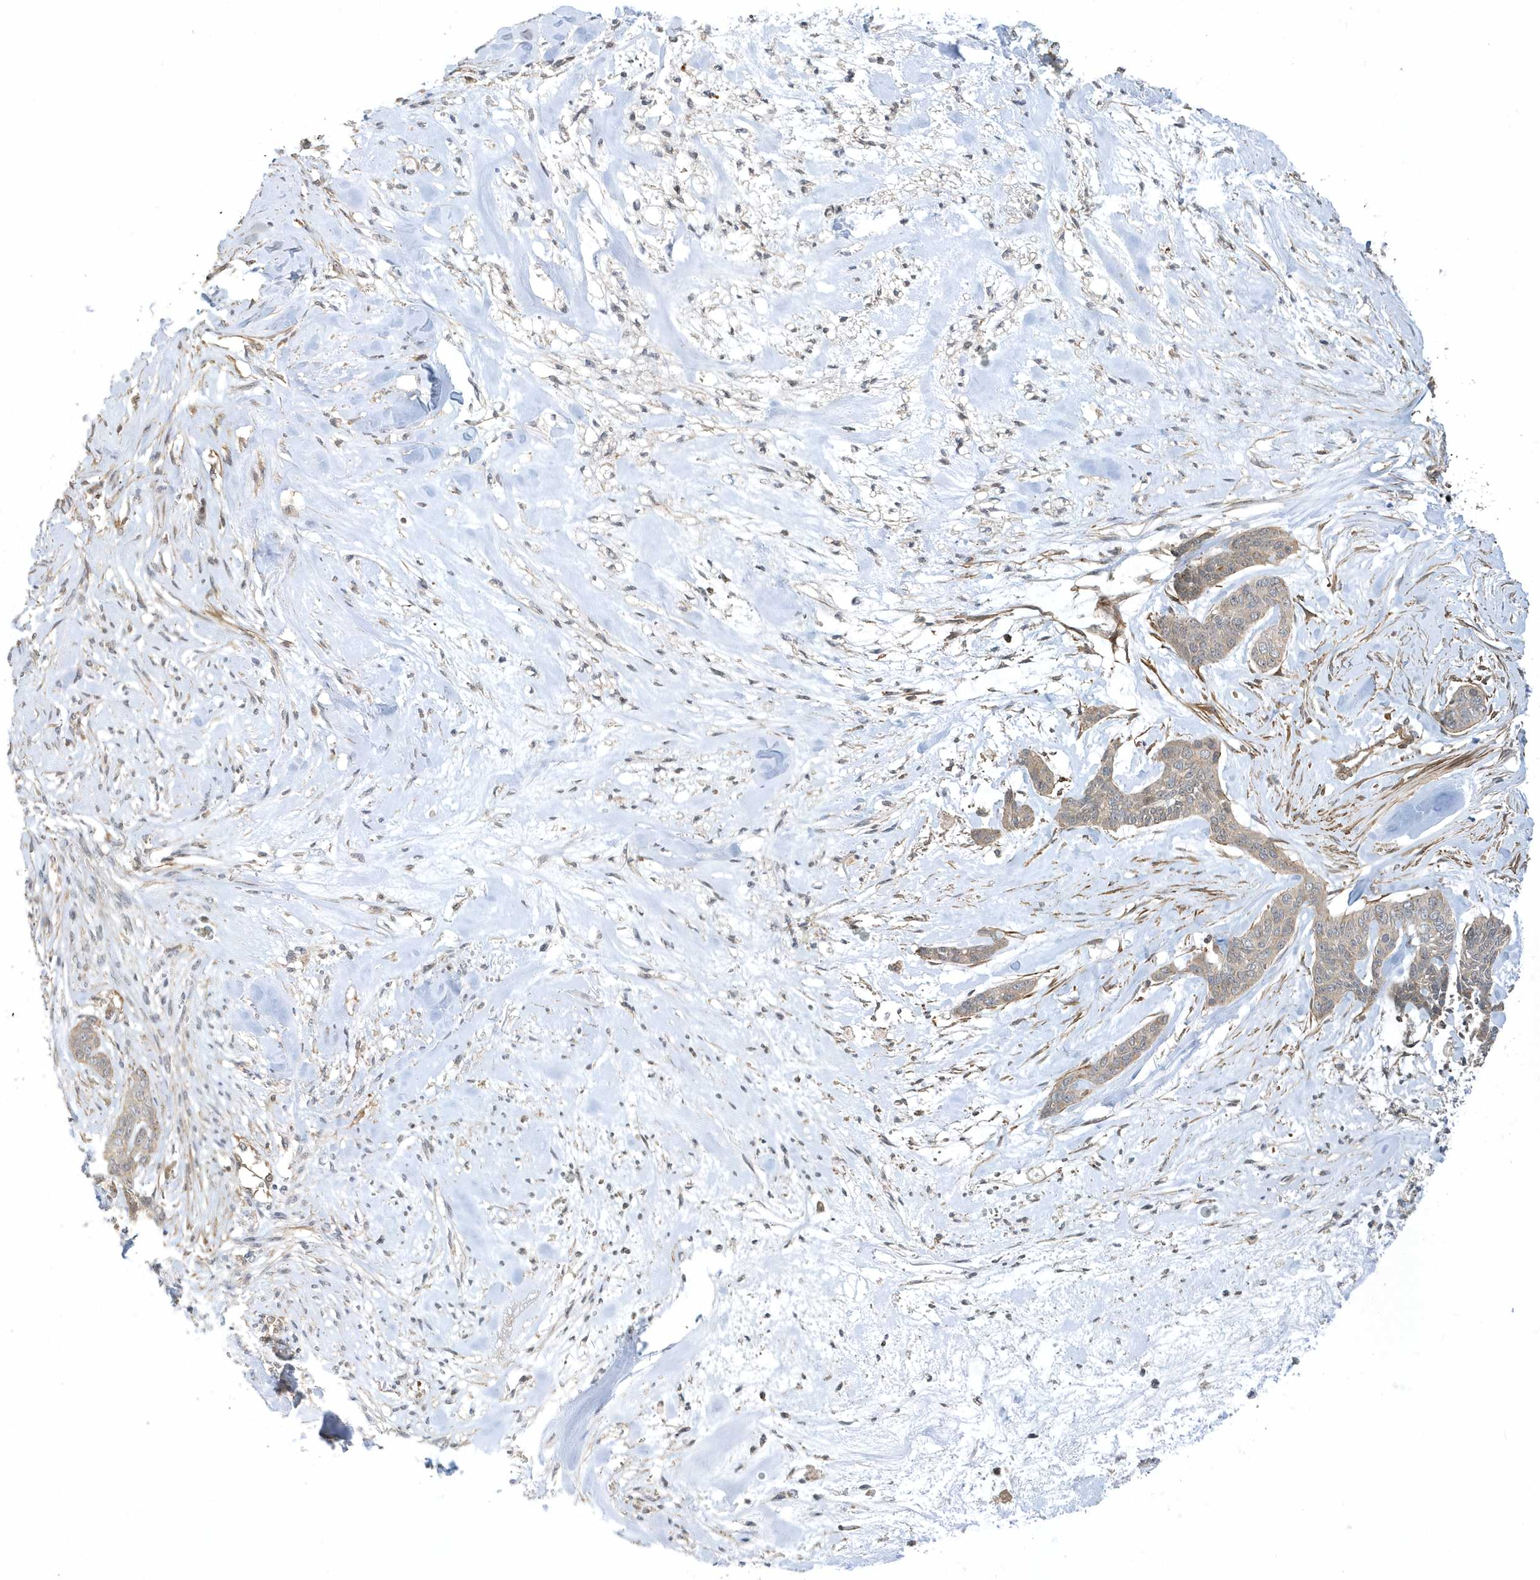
{"staining": {"intensity": "weak", "quantity": ">75%", "location": "cytoplasmic/membranous"}, "tissue": "skin cancer", "cell_type": "Tumor cells", "image_type": "cancer", "snomed": [{"axis": "morphology", "description": "Basal cell carcinoma"}, {"axis": "topography", "description": "Skin"}], "caption": "IHC (DAB (3,3'-diaminobenzidine)) staining of basal cell carcinoma (skin) demonstrates weak cytoplasmic/membranous protein positivity in approximately >75% of tumor cells. Using DAB (brown) and hematoxylin (blue) stains, captured at high magnification using brightfield microscopy.", "gene": "ZBTB8A", "patient": {"sex": "female", "age": 64}}